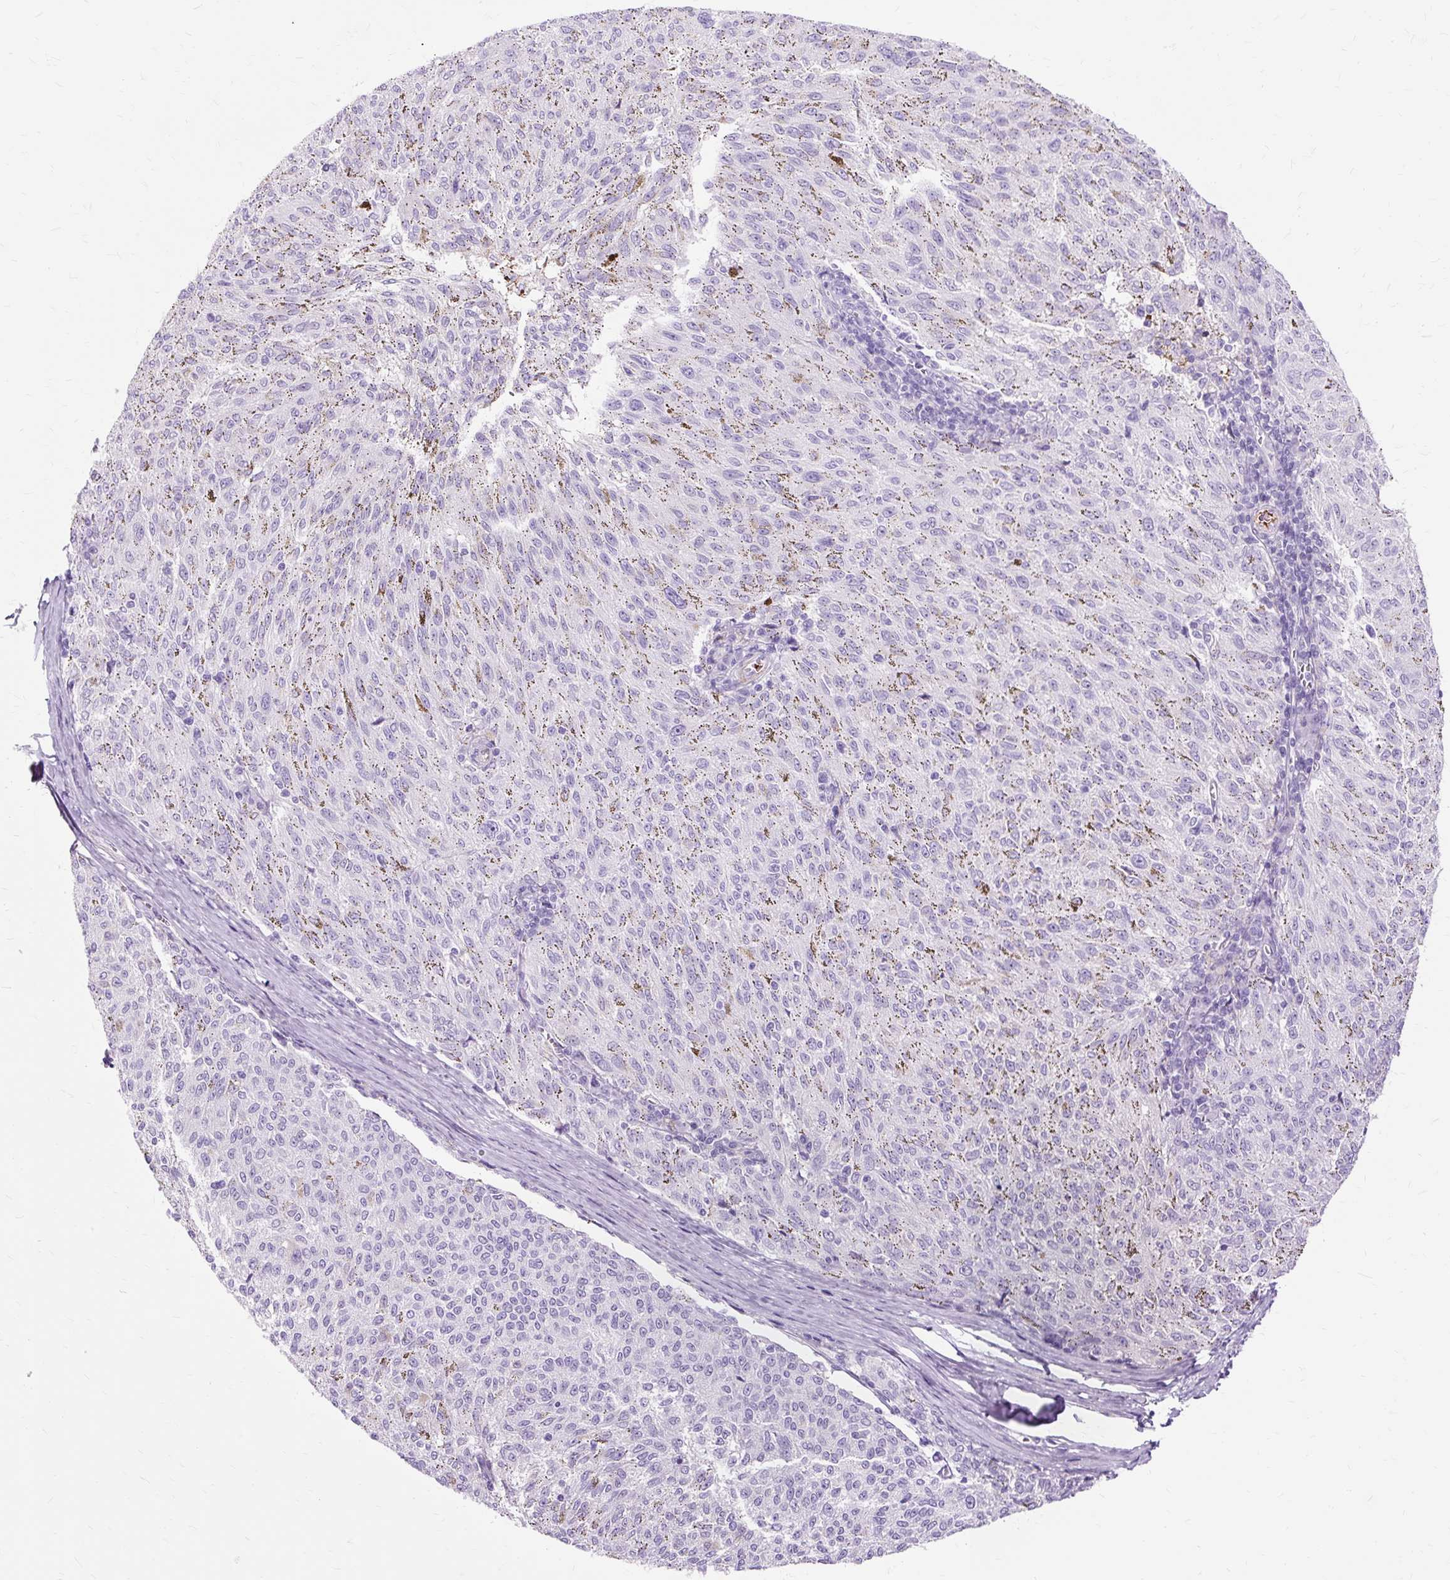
{"staining": {"intensity": "negative", "quantity": "none", "location": "none"}, "tissue": "melanoma", "cell_type": "Tumor cells", "image_type": "cancer", "snomed": [{"axis": "morphology", "description": "Malignant melanoma, NOS"}, {"axis": "topography", "description": "Skin"}], "caption": "IHC of human malignant melanoma exhibits no staining in tumor cells.", "gene": "DCTN4", "patient": {"sex": "female", "age": 72}}